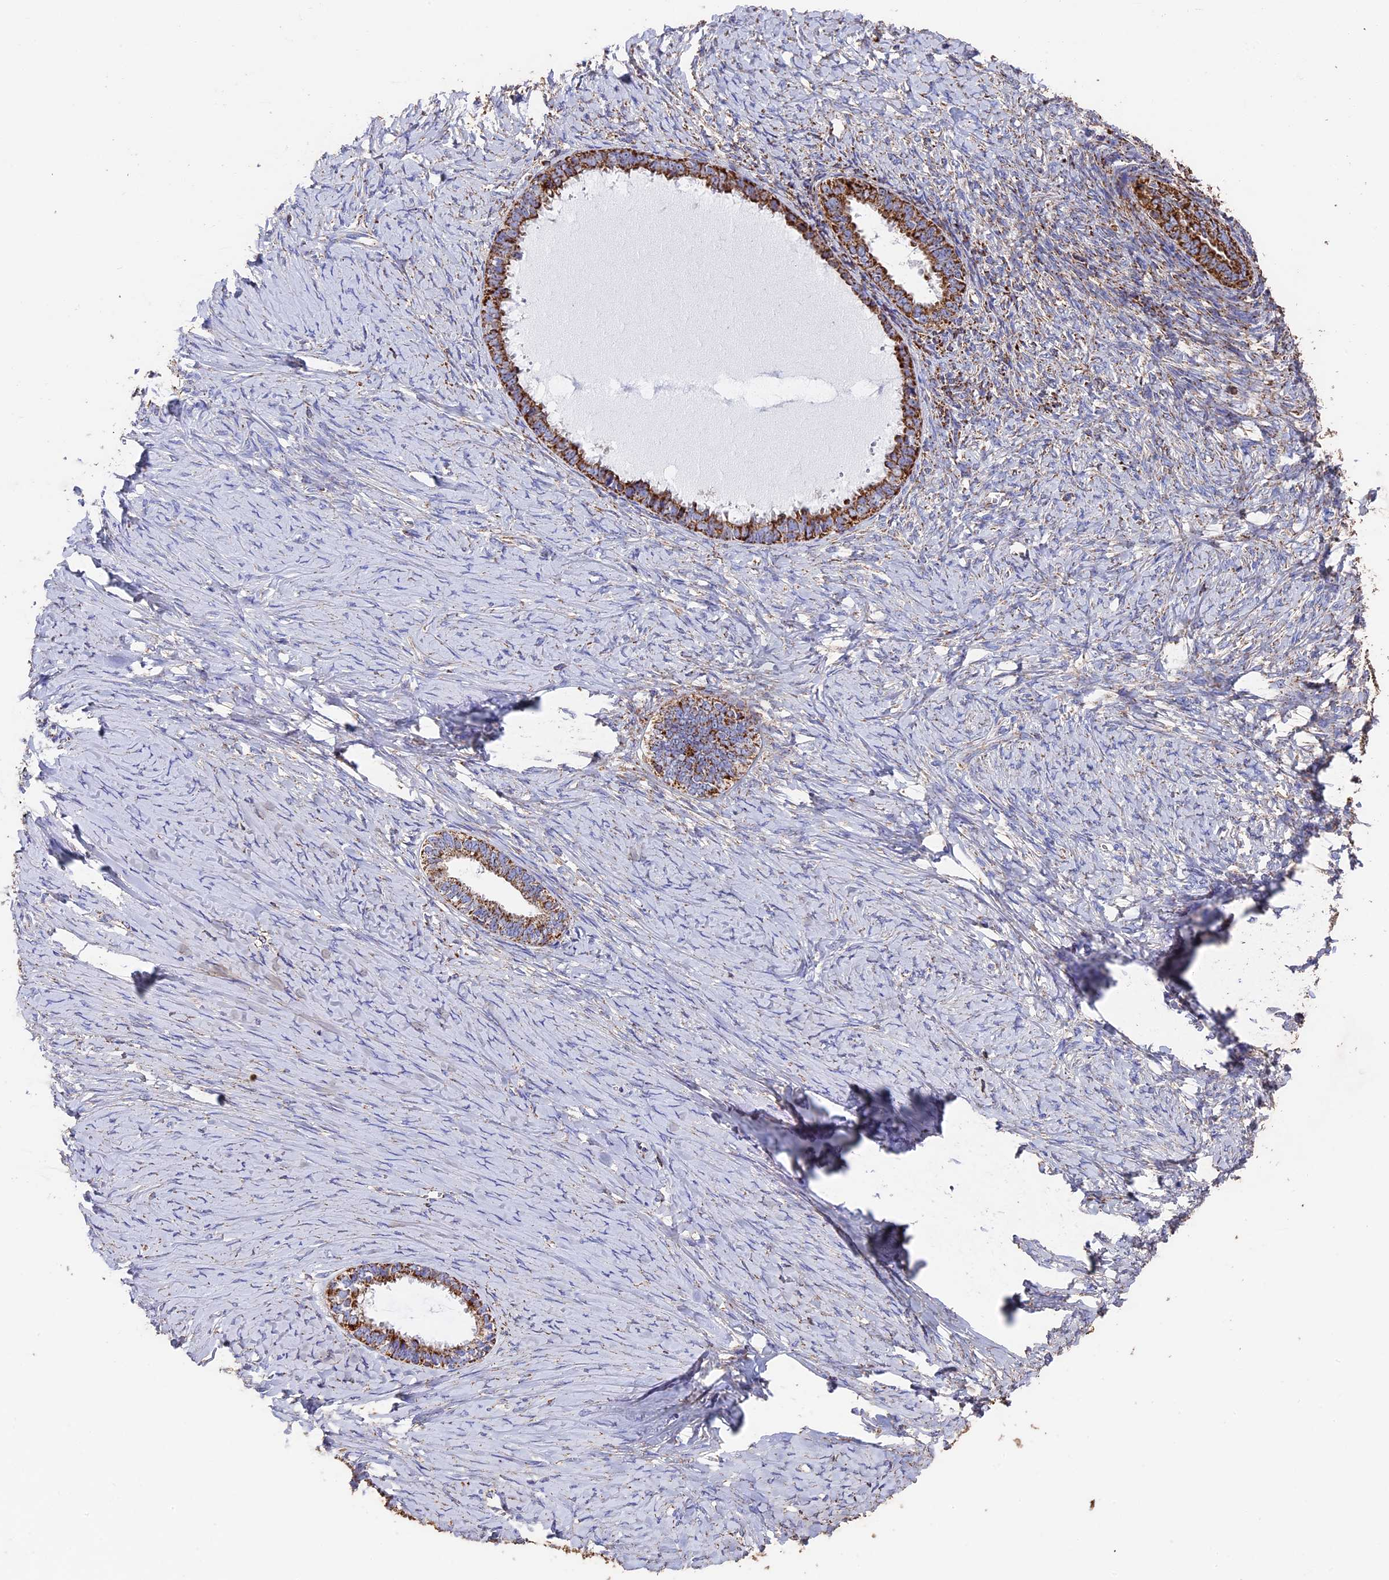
{"staining": {"intensity": "strong", "quantity": "25%-75%", "location": "cytoplasmic/membranous"}, "tissue": "ovarian cancer", "cell_type": "Tumor cells", "image_type": "cancer", "snomed": [{"axis": "morphology", "description": "Cystadenocarcinoma, serous, NOS"}, {"axis": "topography", "description": "Ovary"}], "caption": "Immunohistochemistry (IHC) photomicrograph of human ovarian cancer stained for a protein (brown), which shows high levels of strong cytoplasmic/membranous expression in approximately 25%-75% of tumor cells.", "gene": "ADAT1", "patient": {"sex": "female", "age": 79}}